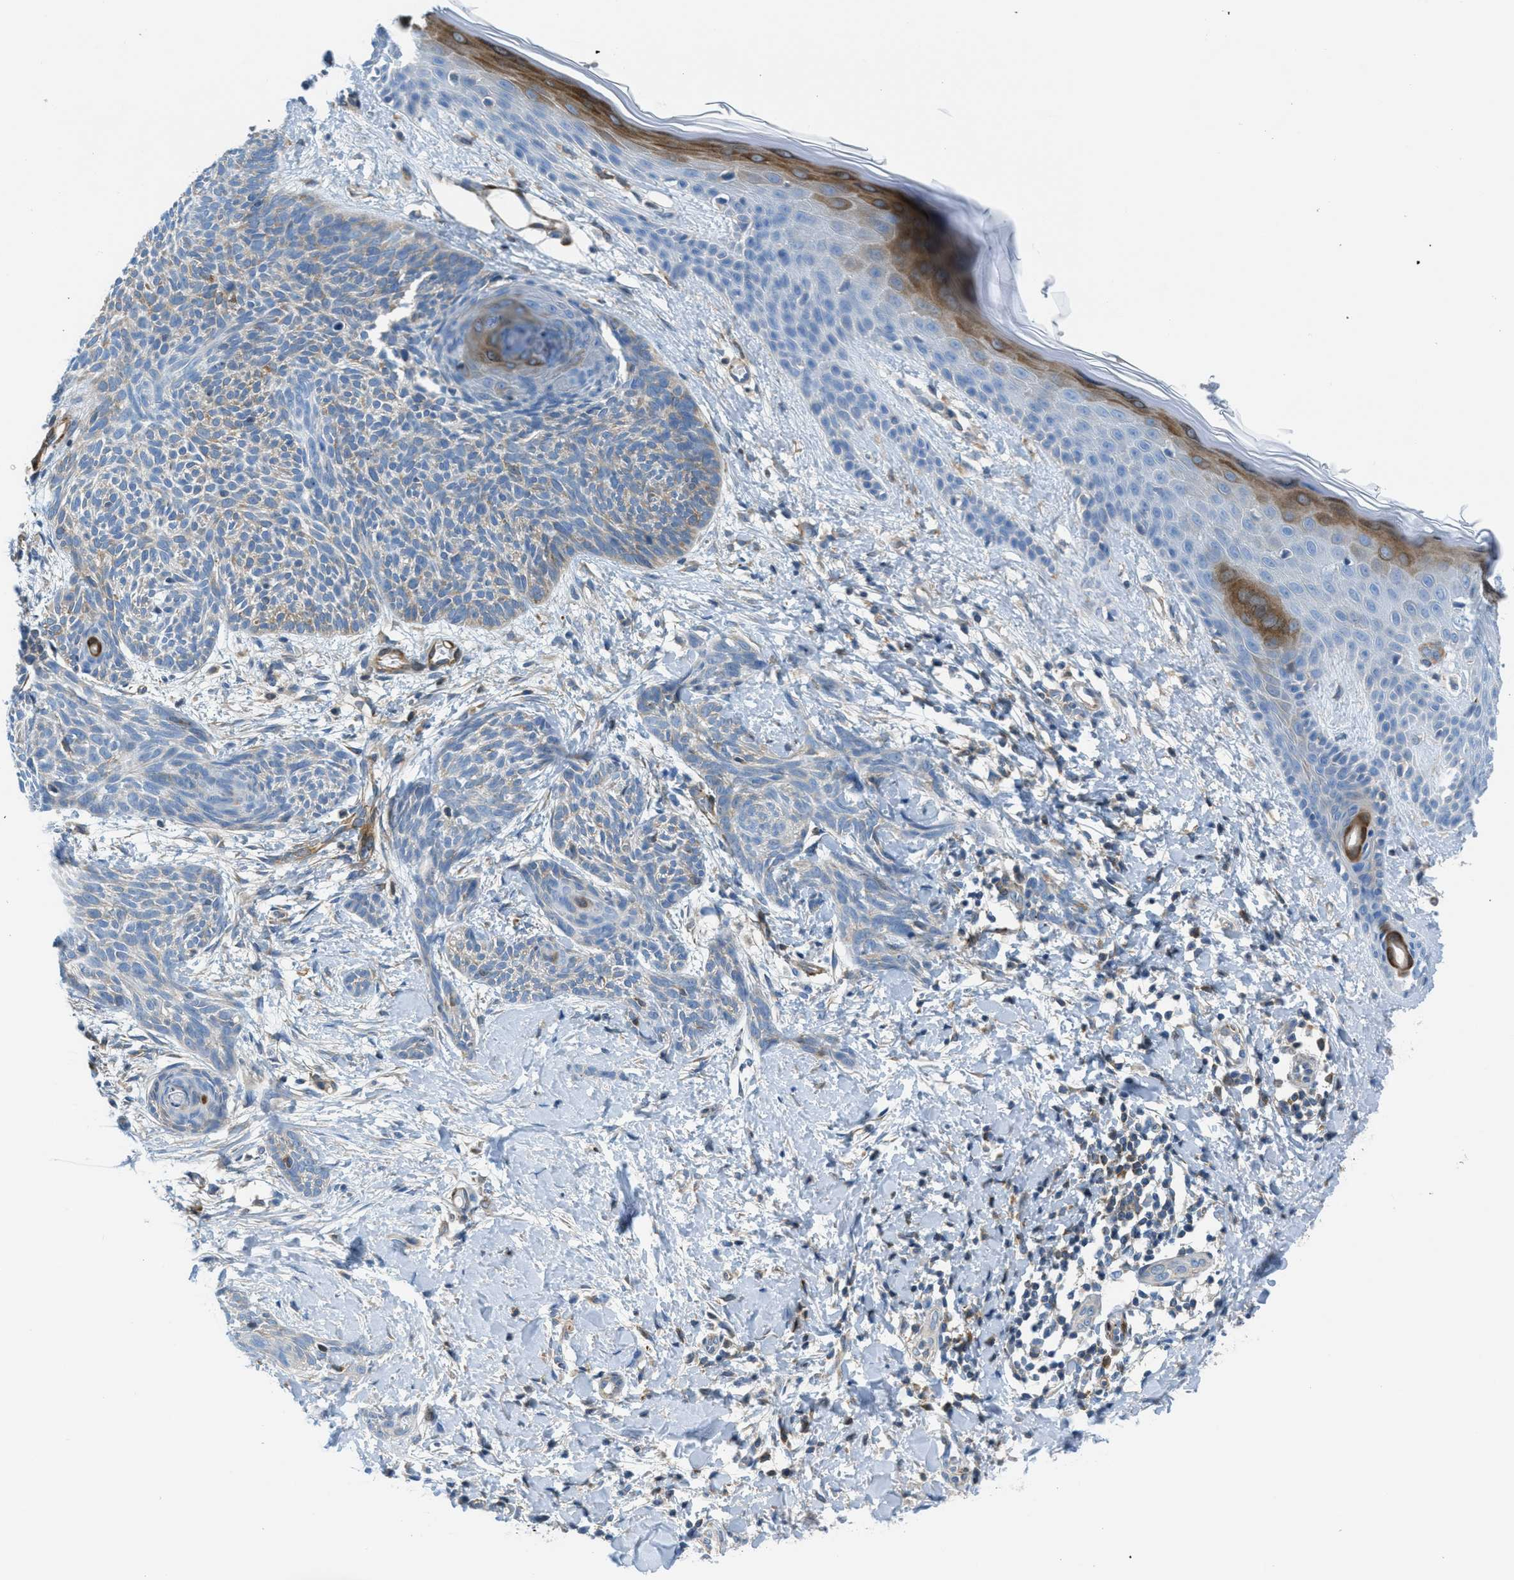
{"staining": {"intensity": "weak", "quantity": "<25%", "location": "cytoplasmic/membranous"}, "tissue": "skin cancer", "cell_type": "Tumor cells", "image_type": "cancer", "snomed": [{"axis": "morphology", "description": "Basal cell carcinoma"}, {"axis": "topography", "description": "Skin"}], "caption": "This is a histopathology image of immunohistochemistry (IHC) staining of basal cell carcinoma (skin), which shows no staining in tumor cells. (DAB immunohistochemistry with hematoxylin counter stain).", "gene": "MAPRE2", "patient": {"sex": "female", "age": 59}}